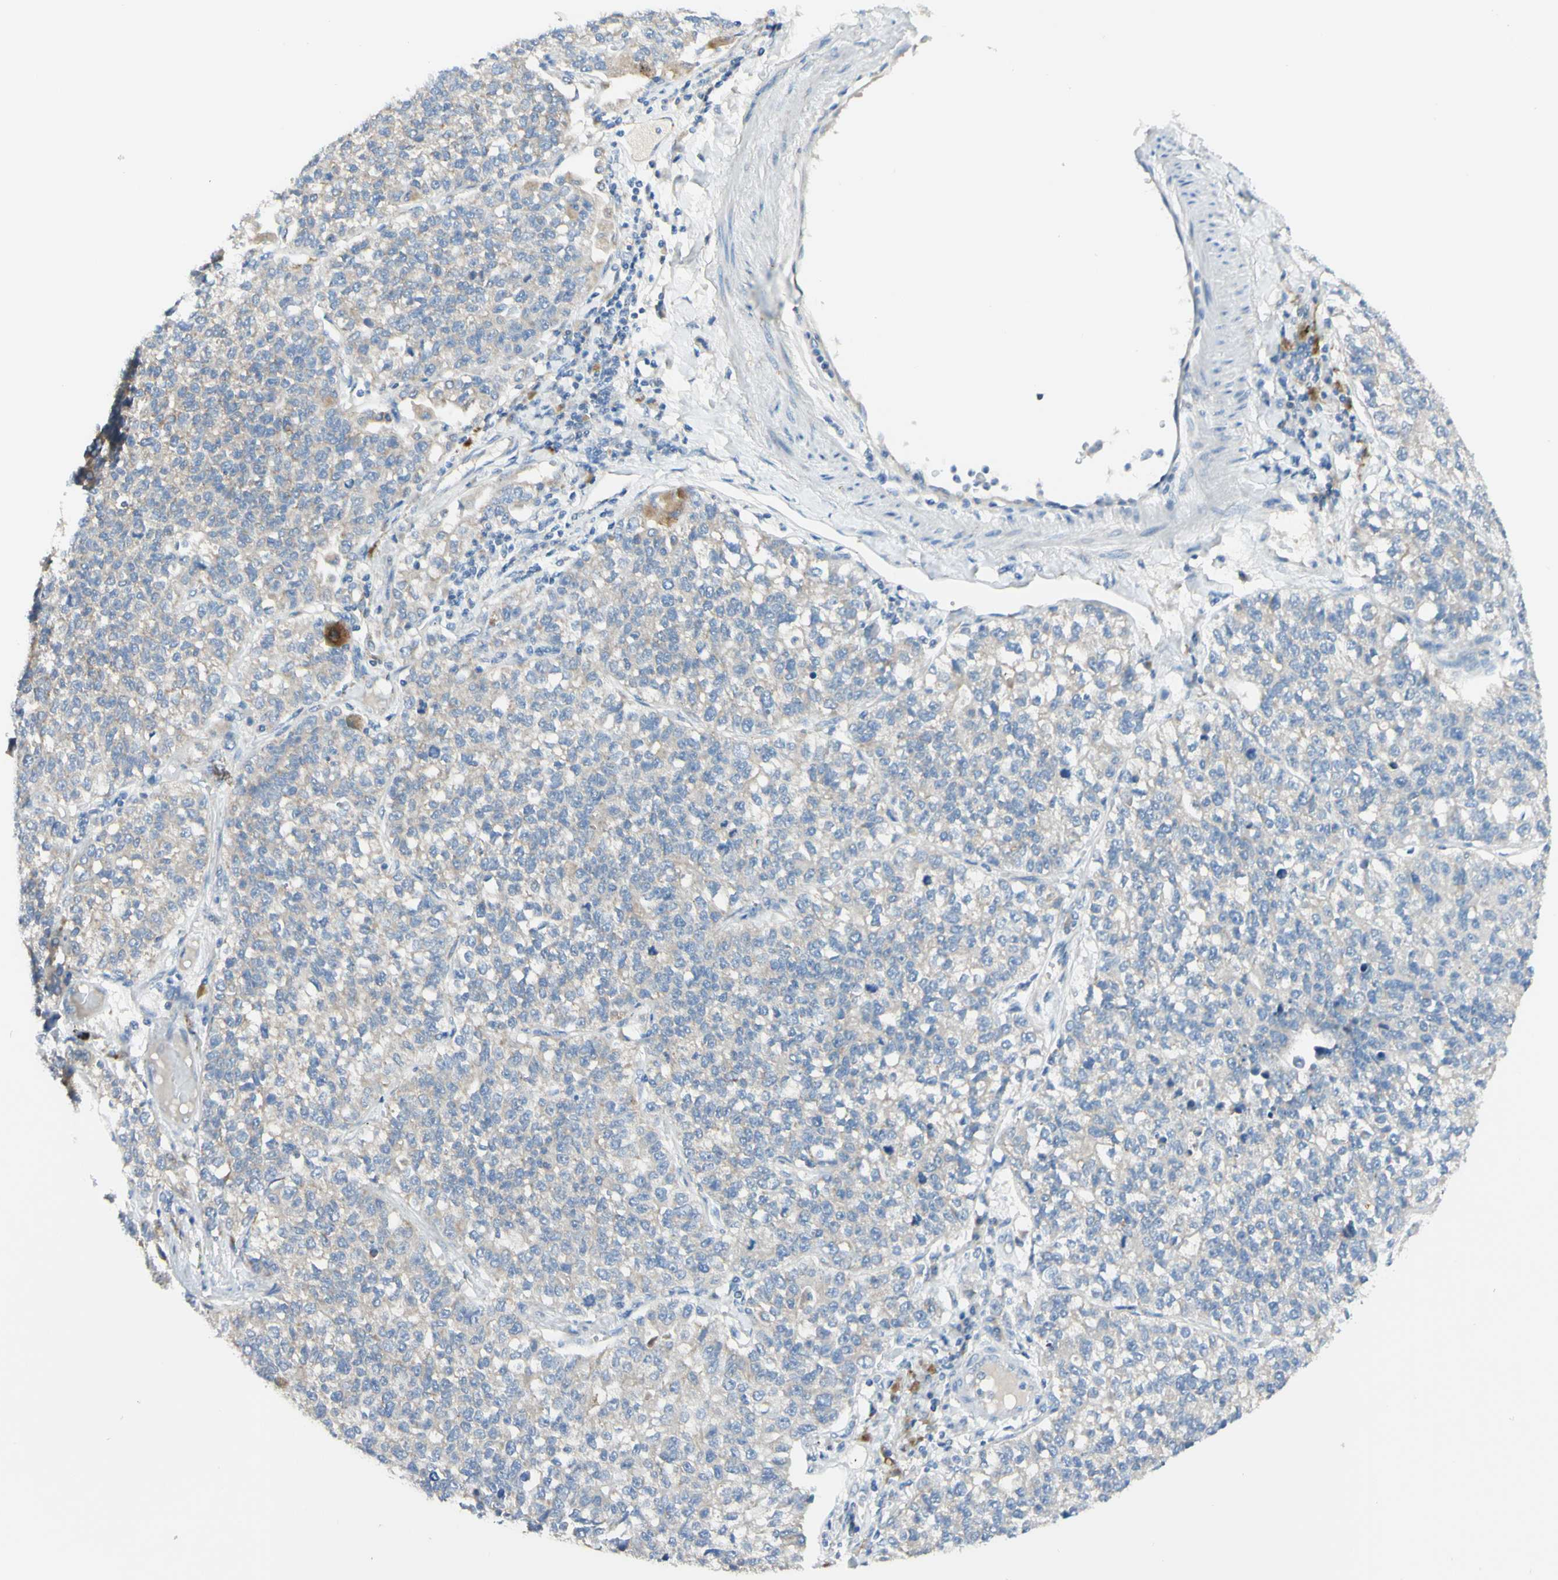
{"staining": {"intensity": "weak", "quantity": "<25%", "location": "cytoplasmic/membranous"}, "tissue": "lung cancer", "cell_type": "Tumor cells", "image_type": "cancer", "snomed": [{"axis": "morphology", "description": "Adenocarcinoma, NOS"}, {"axis": "topography", "description": "Lung"}], "caption": "An IHC micrograph of lung cancer (adenocarcinoma) is shown. There is no staining in tumor cells of lung cancer (adenocarcinoma).", "gene": "ARMC10", "patient": {"sex": "male", "age": 49}}